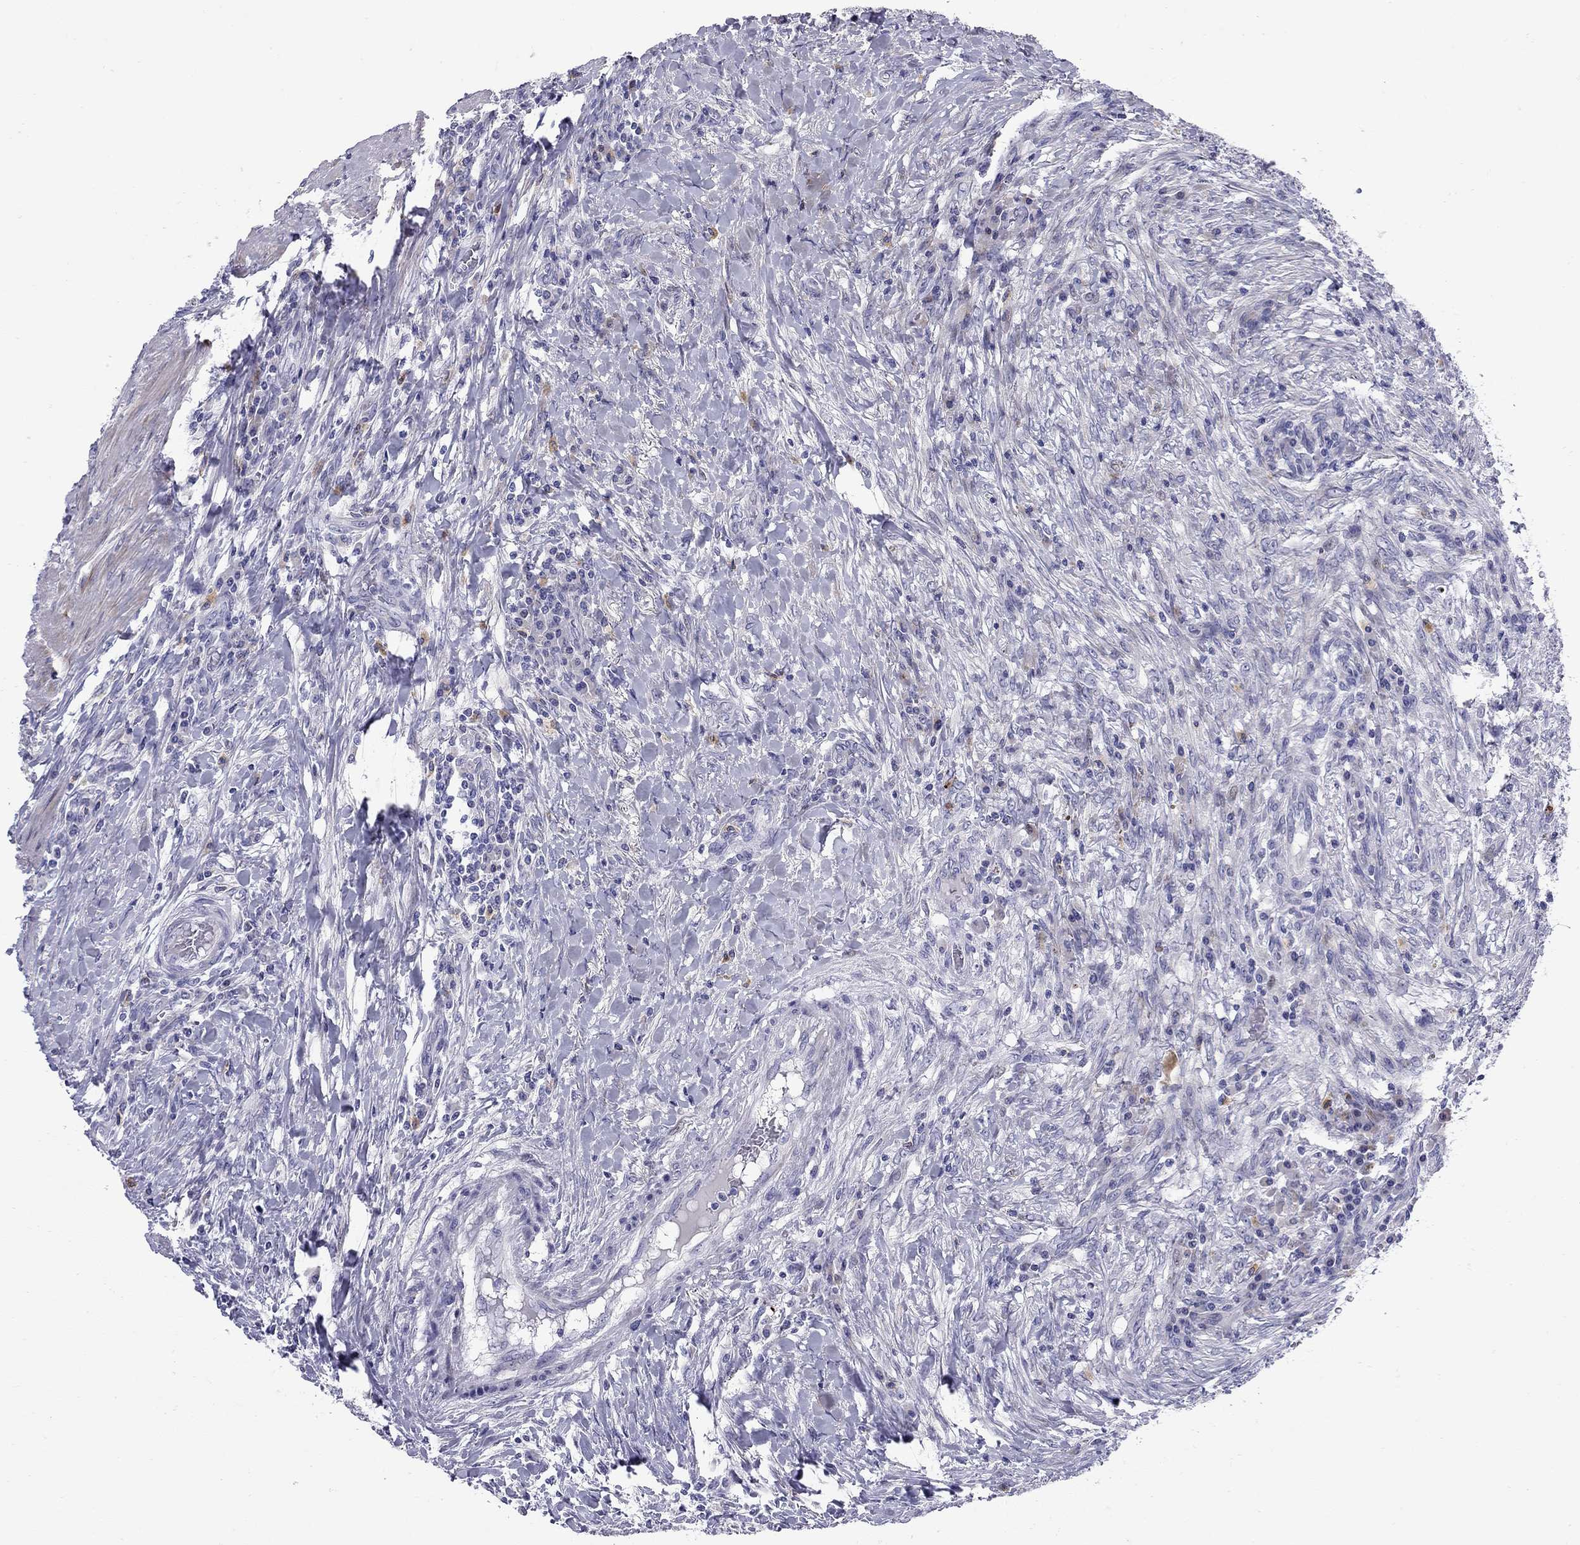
{"staining": {"intensity": "negative", "quantity": "none", "location": "none"}, "tissue": "colorectal cancer", "cell_type": "Tumor cells", "image_type": "cancer", "snomed": [{"axis": "morphology", "description": "Adenocarcinoma, NOS"}, {"axis": "topography", "description": "Colon"}], "caption": "This micrograph is of colorectal cancer (adenocarcinoma) stained with immunohistochemistry (IHC) to label a protein in brown with the nuclei are counter-stained blue. There is no positivity in tumor cells.", "gene": "C8orf88", "patient": {"sex": "male", "age": 53}}